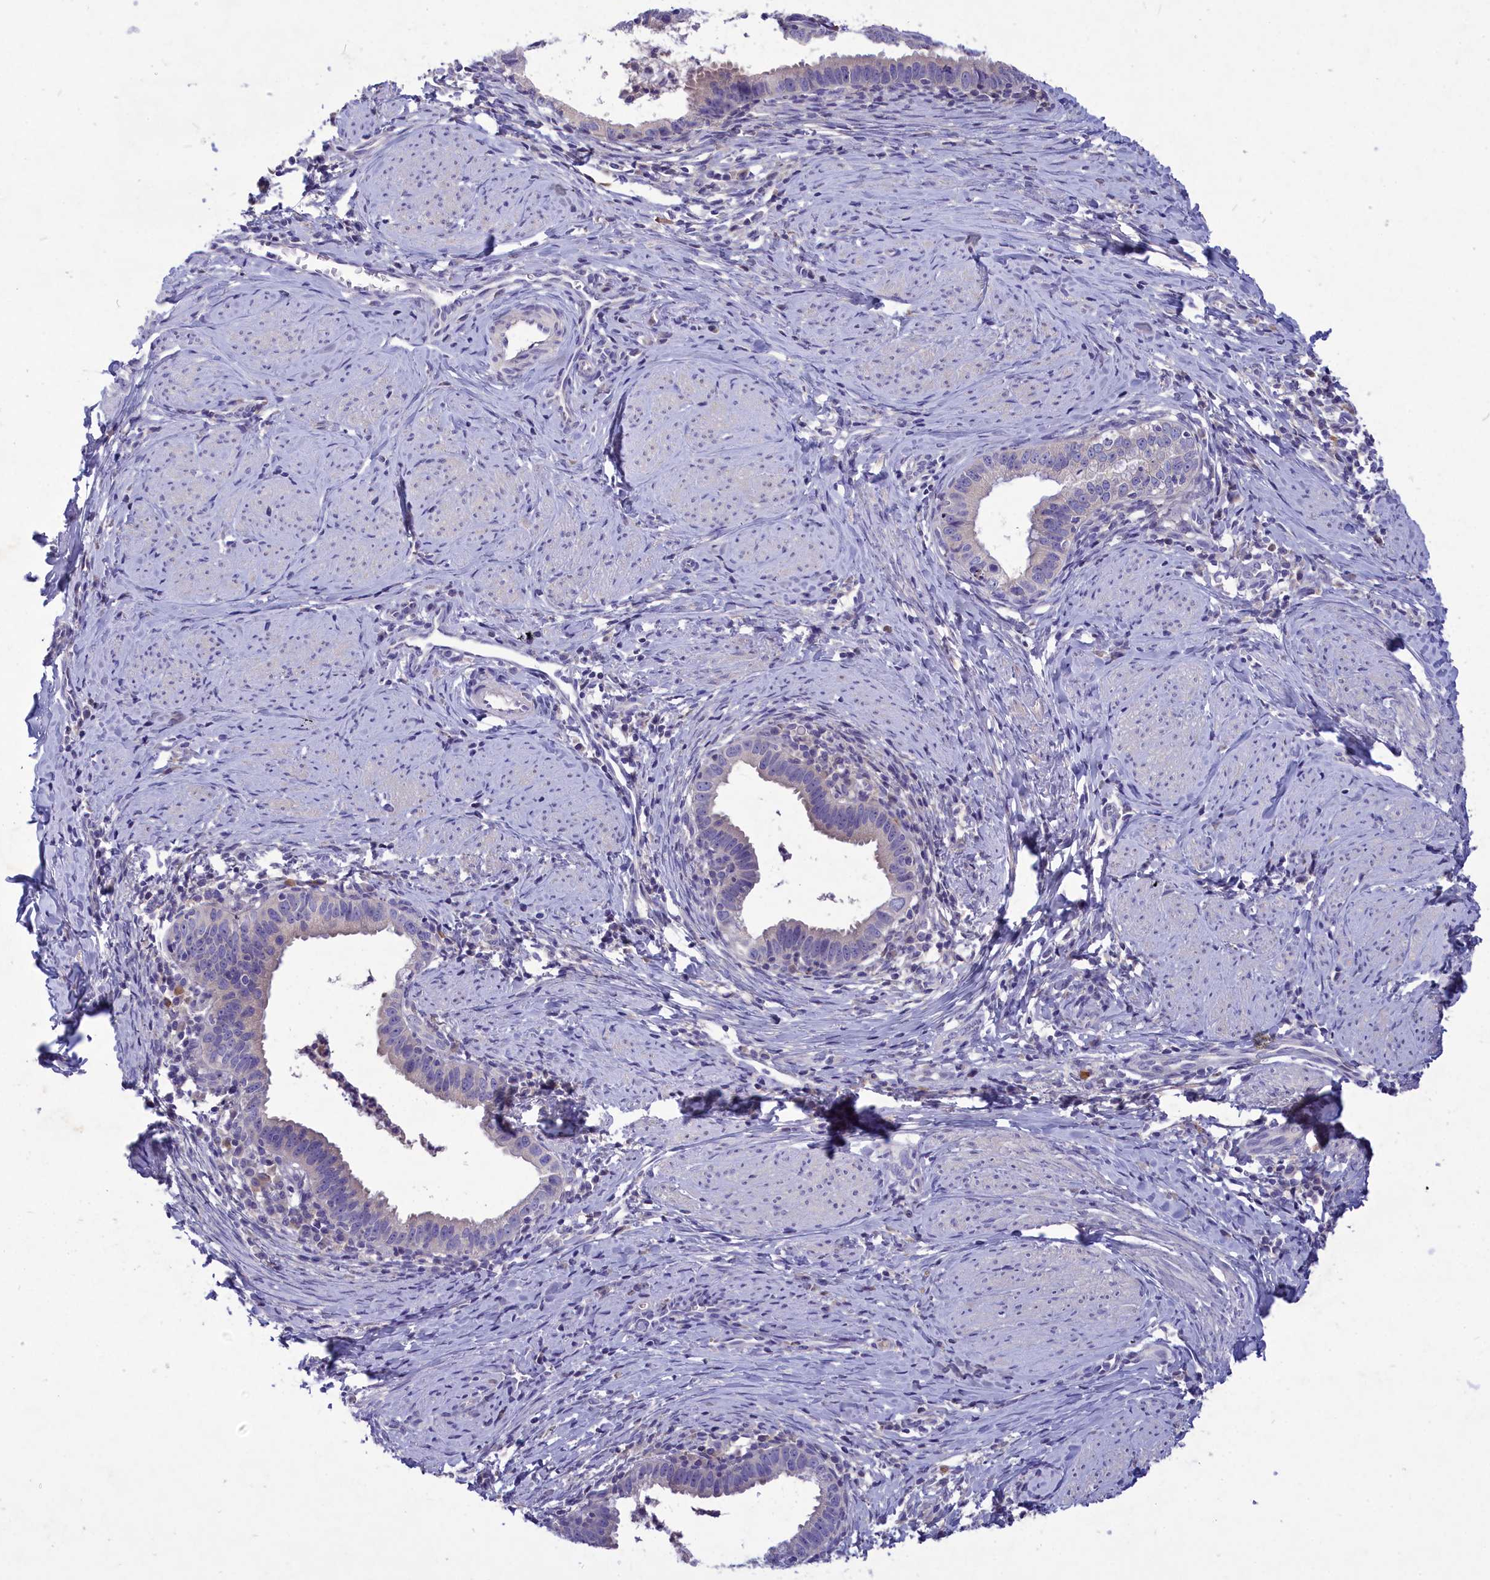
{"staining": {"intensity": "negative", "quantity": "none", "location": "none"}, "tissue": "cervical cancer", "cell_type": "Tumor cells", "image_type": "cancer", "snomed": [{"axis": "morphology", "description": "Adenocarcinoma, NOS"}, {"axis": "topography", "description": "Cervix"}], "caption": "An image of human adenocarcinoma (cervical) is negative for staining in tumor cells.", "gene": "DEFB119", "patient": {"sex": "female", "age": 36}}